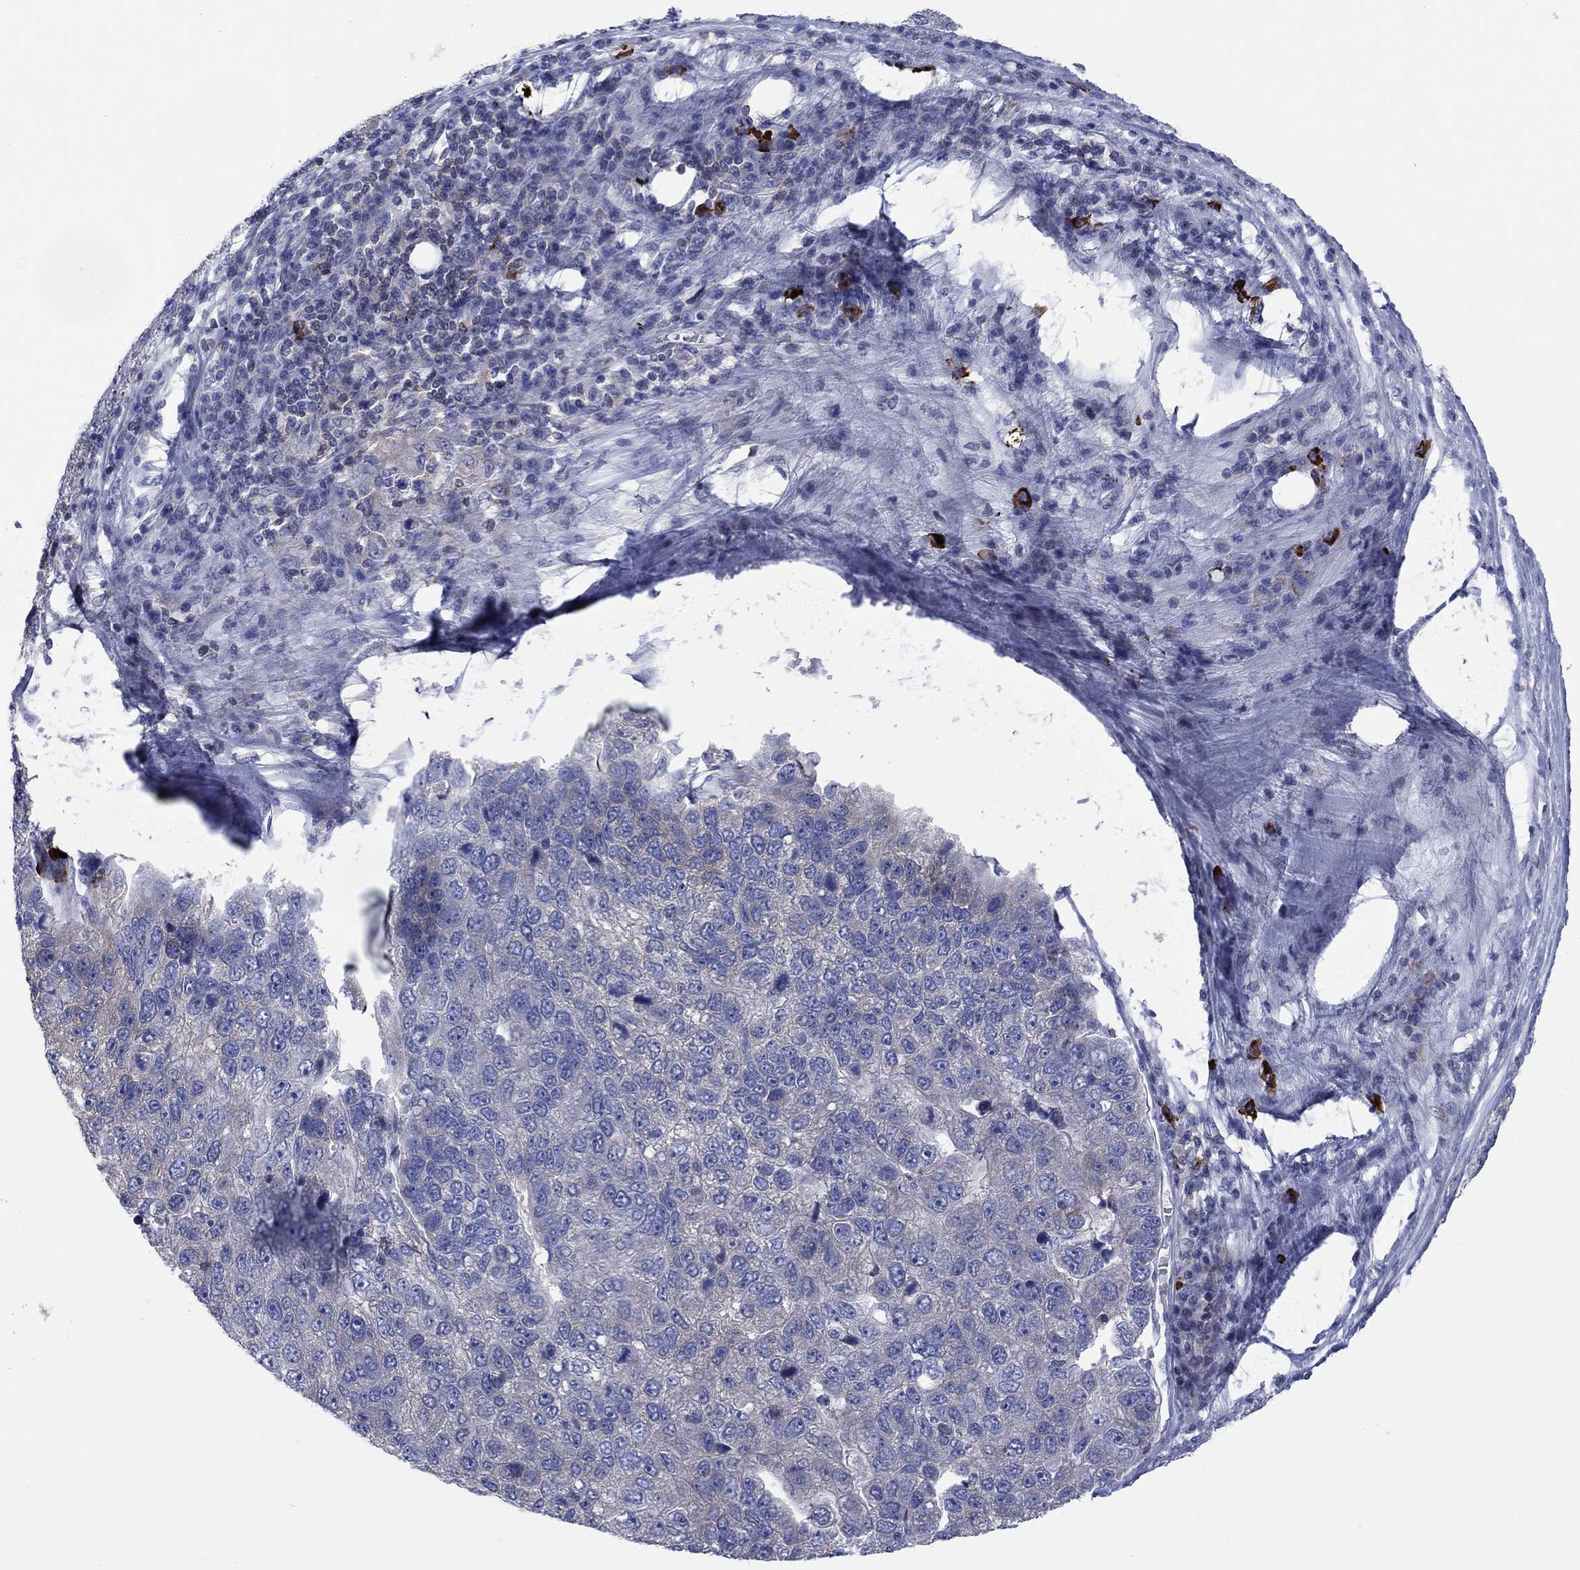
{"staining": {"intensity": "negative", "quantity": "none", "location": "none"}, "tissue": "pancreatic cancer", "cell_type": "Tumor cells", "image_type": "cancer", "snomed": [{"axis": "morphology", "description": "Adenocarcinoma, NOS"}, {"axis": "topography", "description": "Pancreas"}], "caption": "Tumor cells are negative for brown protein staining in pancreatic adenocarcinoma.", "gene": "PVR", "patient": {"sex": "female", "age": 61}}